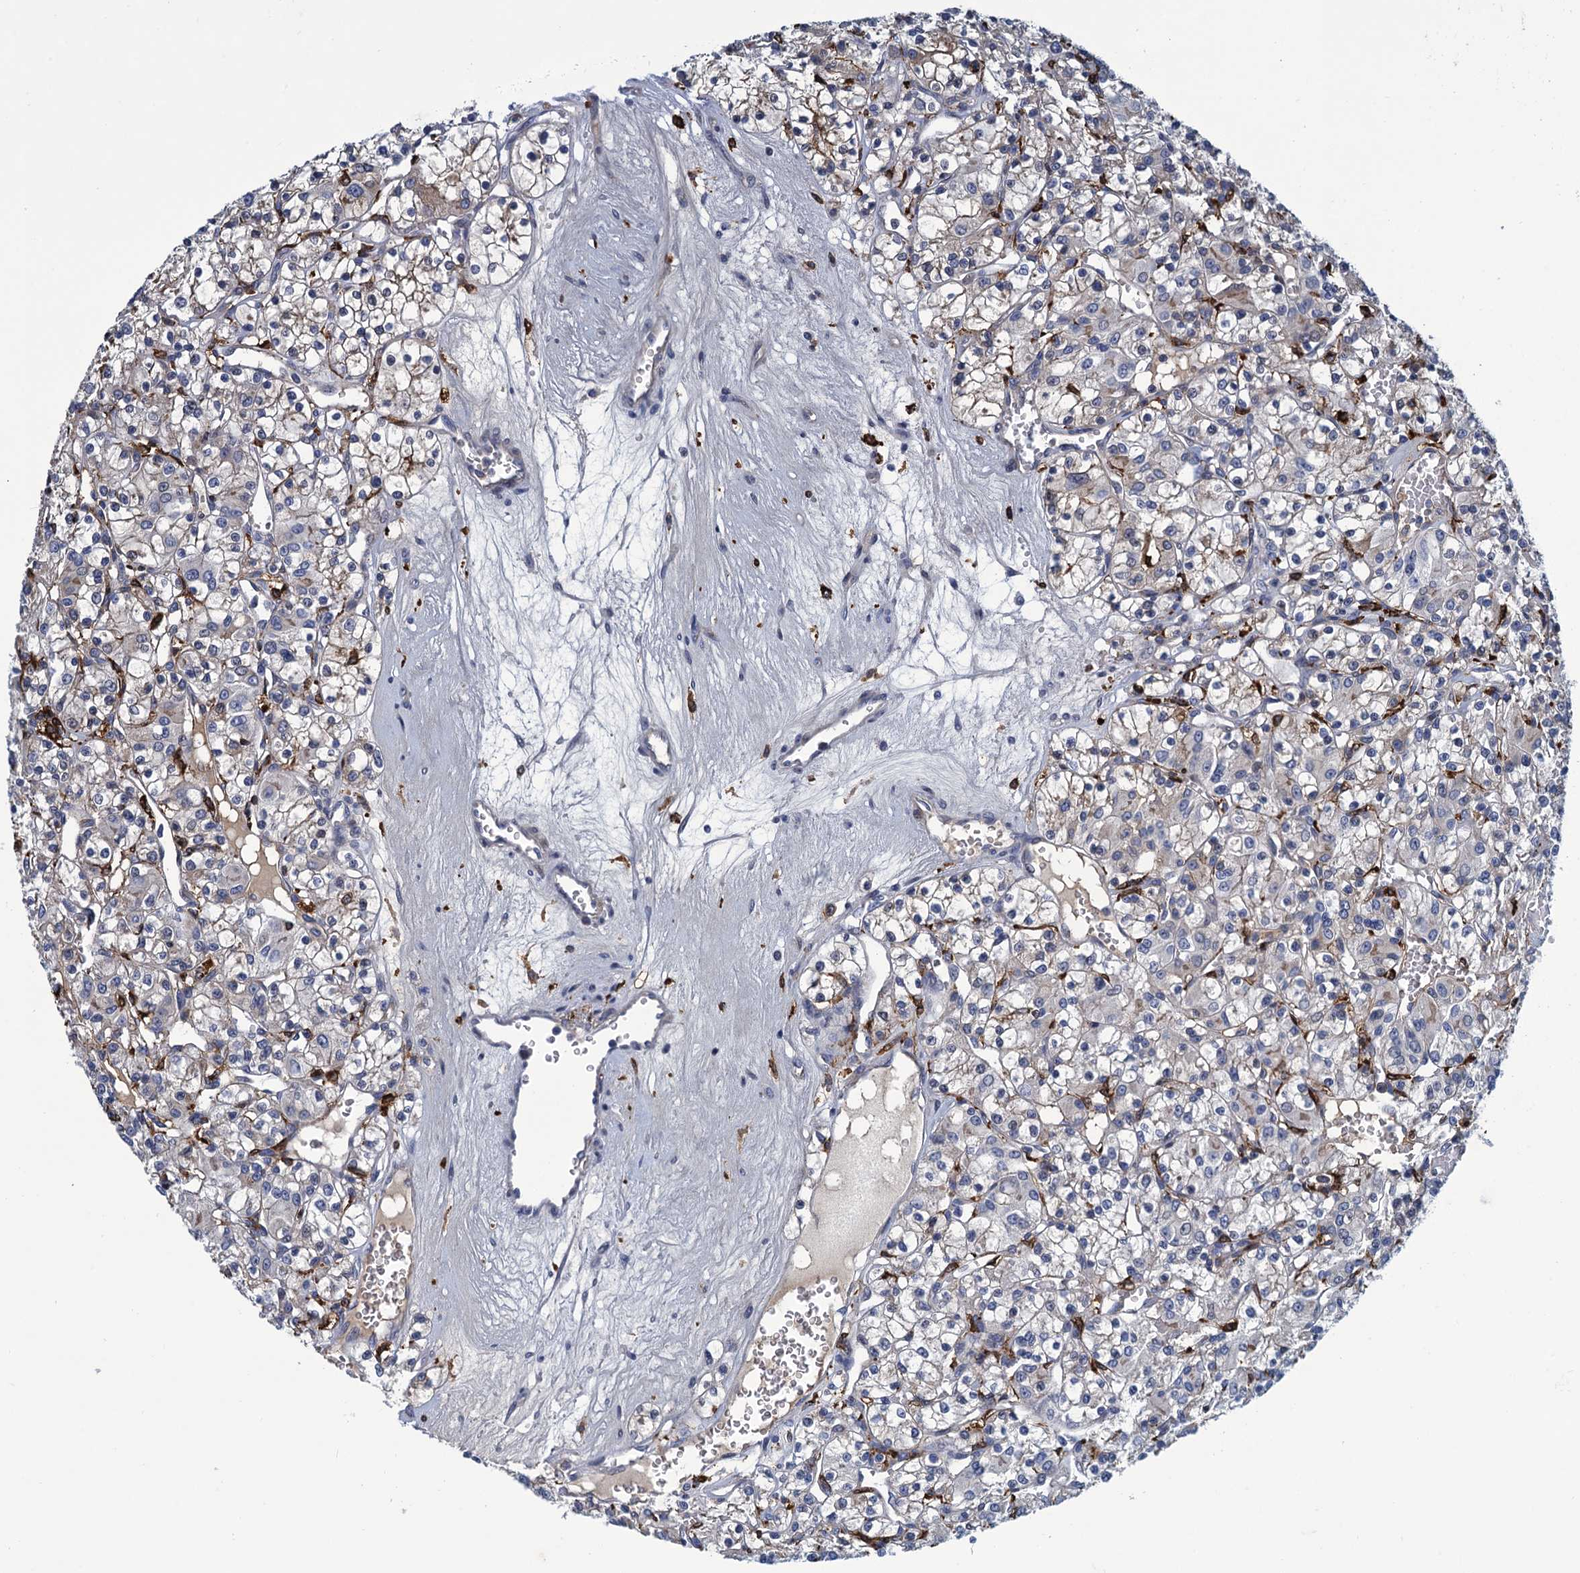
{"staining": {"intensity": "negative", "quantity": "none", "location": "none"}, "tissue": "renal cancer", "cell_type": "Tumor cells", "image_type": "cancer", "snomed": [{"axis": "morphology", "description": "Adenocarcinoma, NOS"}, {"axis": "topography", "description": "Kidney"}], "caption": "A high-resolution photomicrograph shows immunohistochemistry staining of renal cancer, which displays no significant expression in tumor cells.", "gene": "DNHD1", "patient": {"sex": "female", "age": 59}}